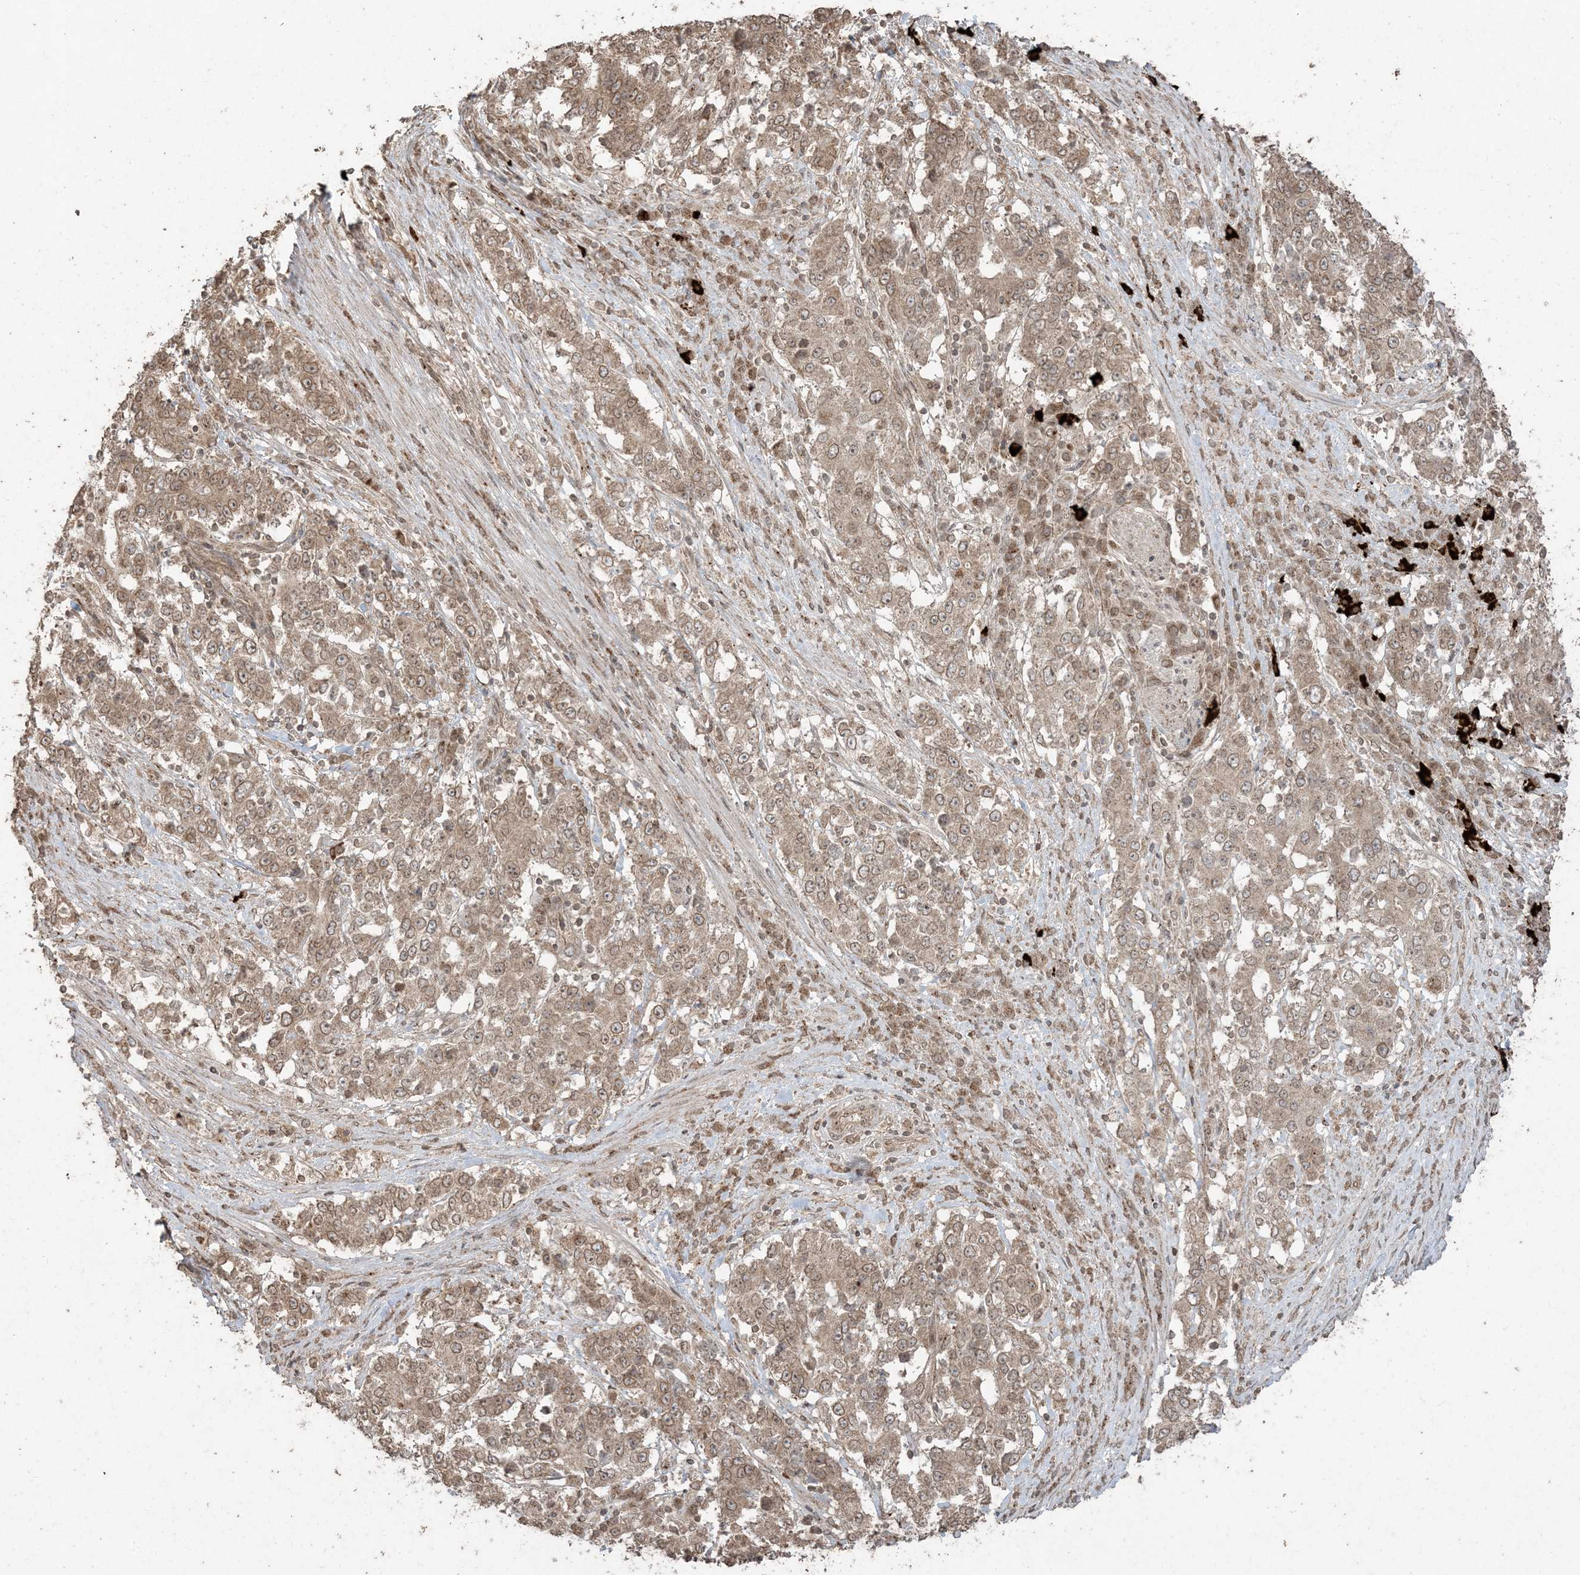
{"staining": {"intensity": "moderate", "quantity": ">75%", "location": "cytoplasmic/membranous,nuclear"}, "tissue": "stomach cancer", "cell_type": "Tumor cells", "image_type": "cancer", "snomed": [{"axis": "morphology", "description": "Adenocarcinoma, NOS"}, {"axis": "topography", "description": "Stomach"}], "caption": "IHC image of stomach adenocarcinoma stained for a protein (brown), which displays medium levels of moderate cytoplasmic/membranous and nuclear expression in approximately >75% of tumor cells.", "gene": "DDX19B", "patient": {"sex": "male", "age": 59}}